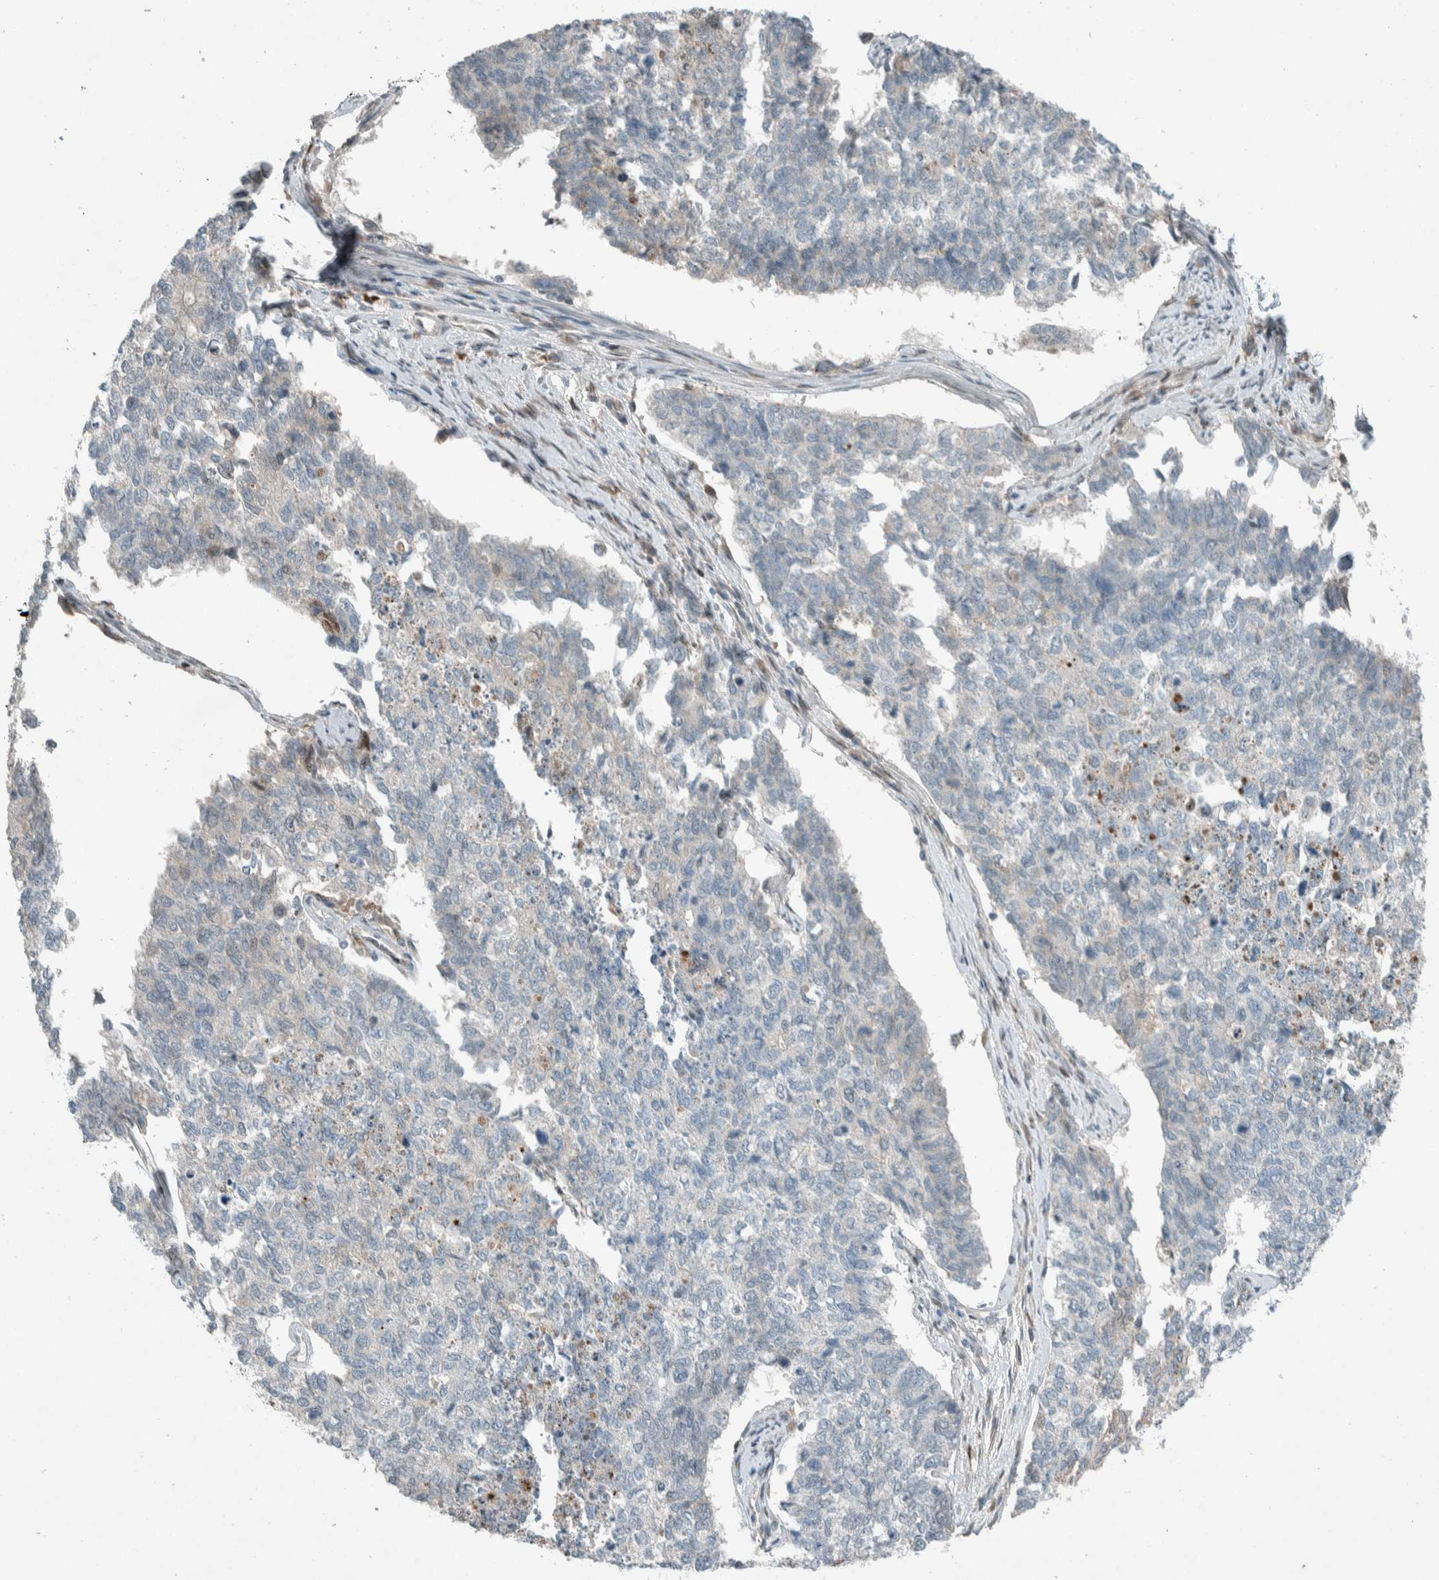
{"staining": {"intensity": "negative", "quantity": "none", "location": "none"}, "tissue": "cervical cancer", "cell_type": "Tumor cells", "image_type": "cancer", "snomed": [{"axis": "morphology", "description": "Squamous cell carcinoma, NOS"}, {"axis": "topography", "description": "Cervix"}], "caption": "Cervical cancer was stained to show a protein in brown. There is no significant expression in tumor cells.", "gene": "CERCAM", "patient": {"sex": "female", "age": 63}}